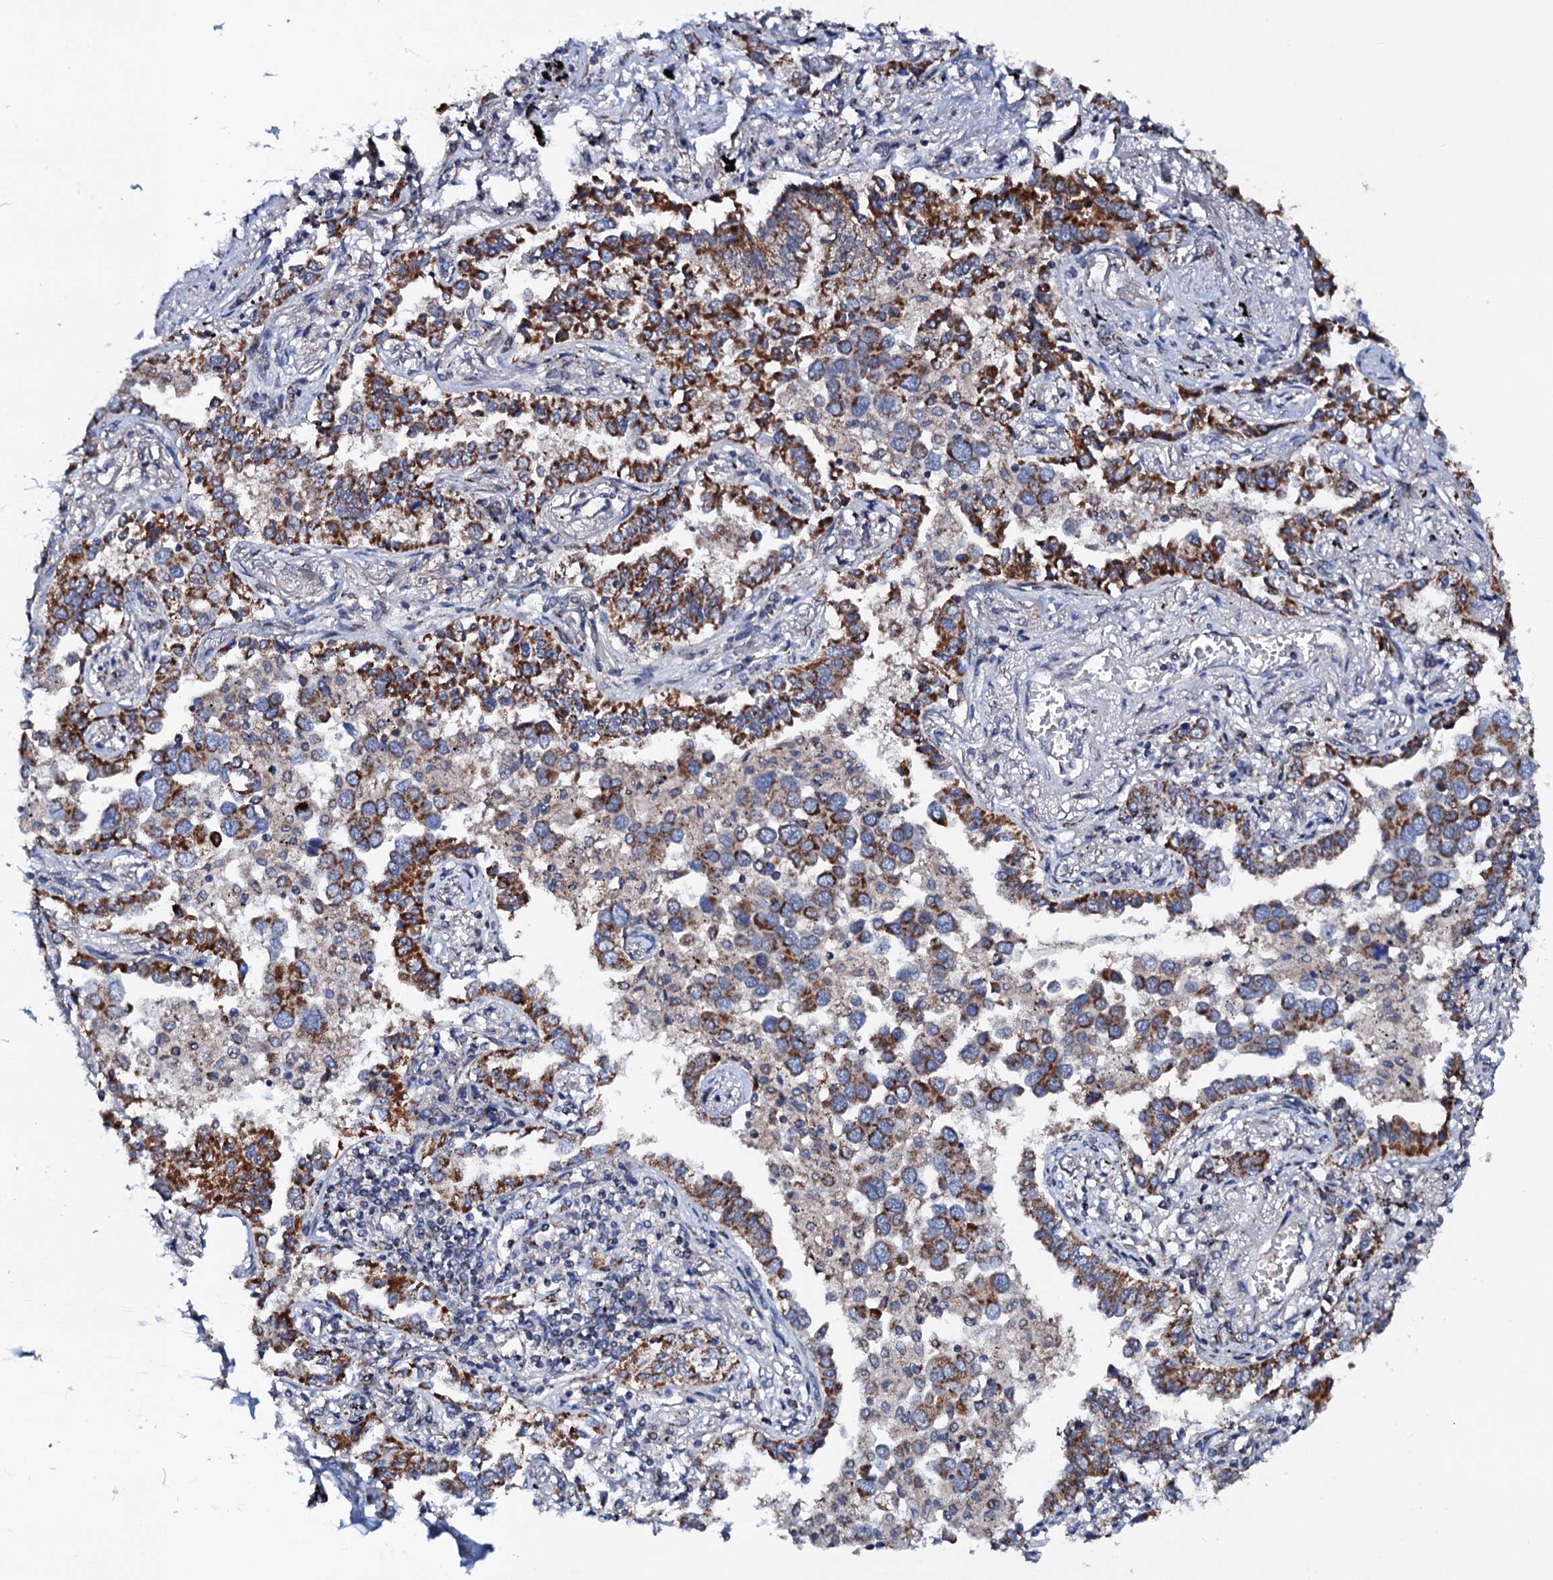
{"staining": {"intensity": "moderate", "quantity": ">75%", "location": "cytoplasmic/membranous"}, "tissue": "lung cancer", "cell_type": "Tumor cells", "image_type": "cancer", "snomed": [{"axis": "morphology", "description": "Adenocarcinoma, NOS"}, {"axis": "topography", "description": "Lung"}], "caption": "Brown immunohistochemical staining in human adenocarcinoma (lung) displays moderate cytoplasmic/membranous staining in approximately >75% of tumor cells.", "gene": "PTCD3", "patient": {"sex": "male", "age": 67}}